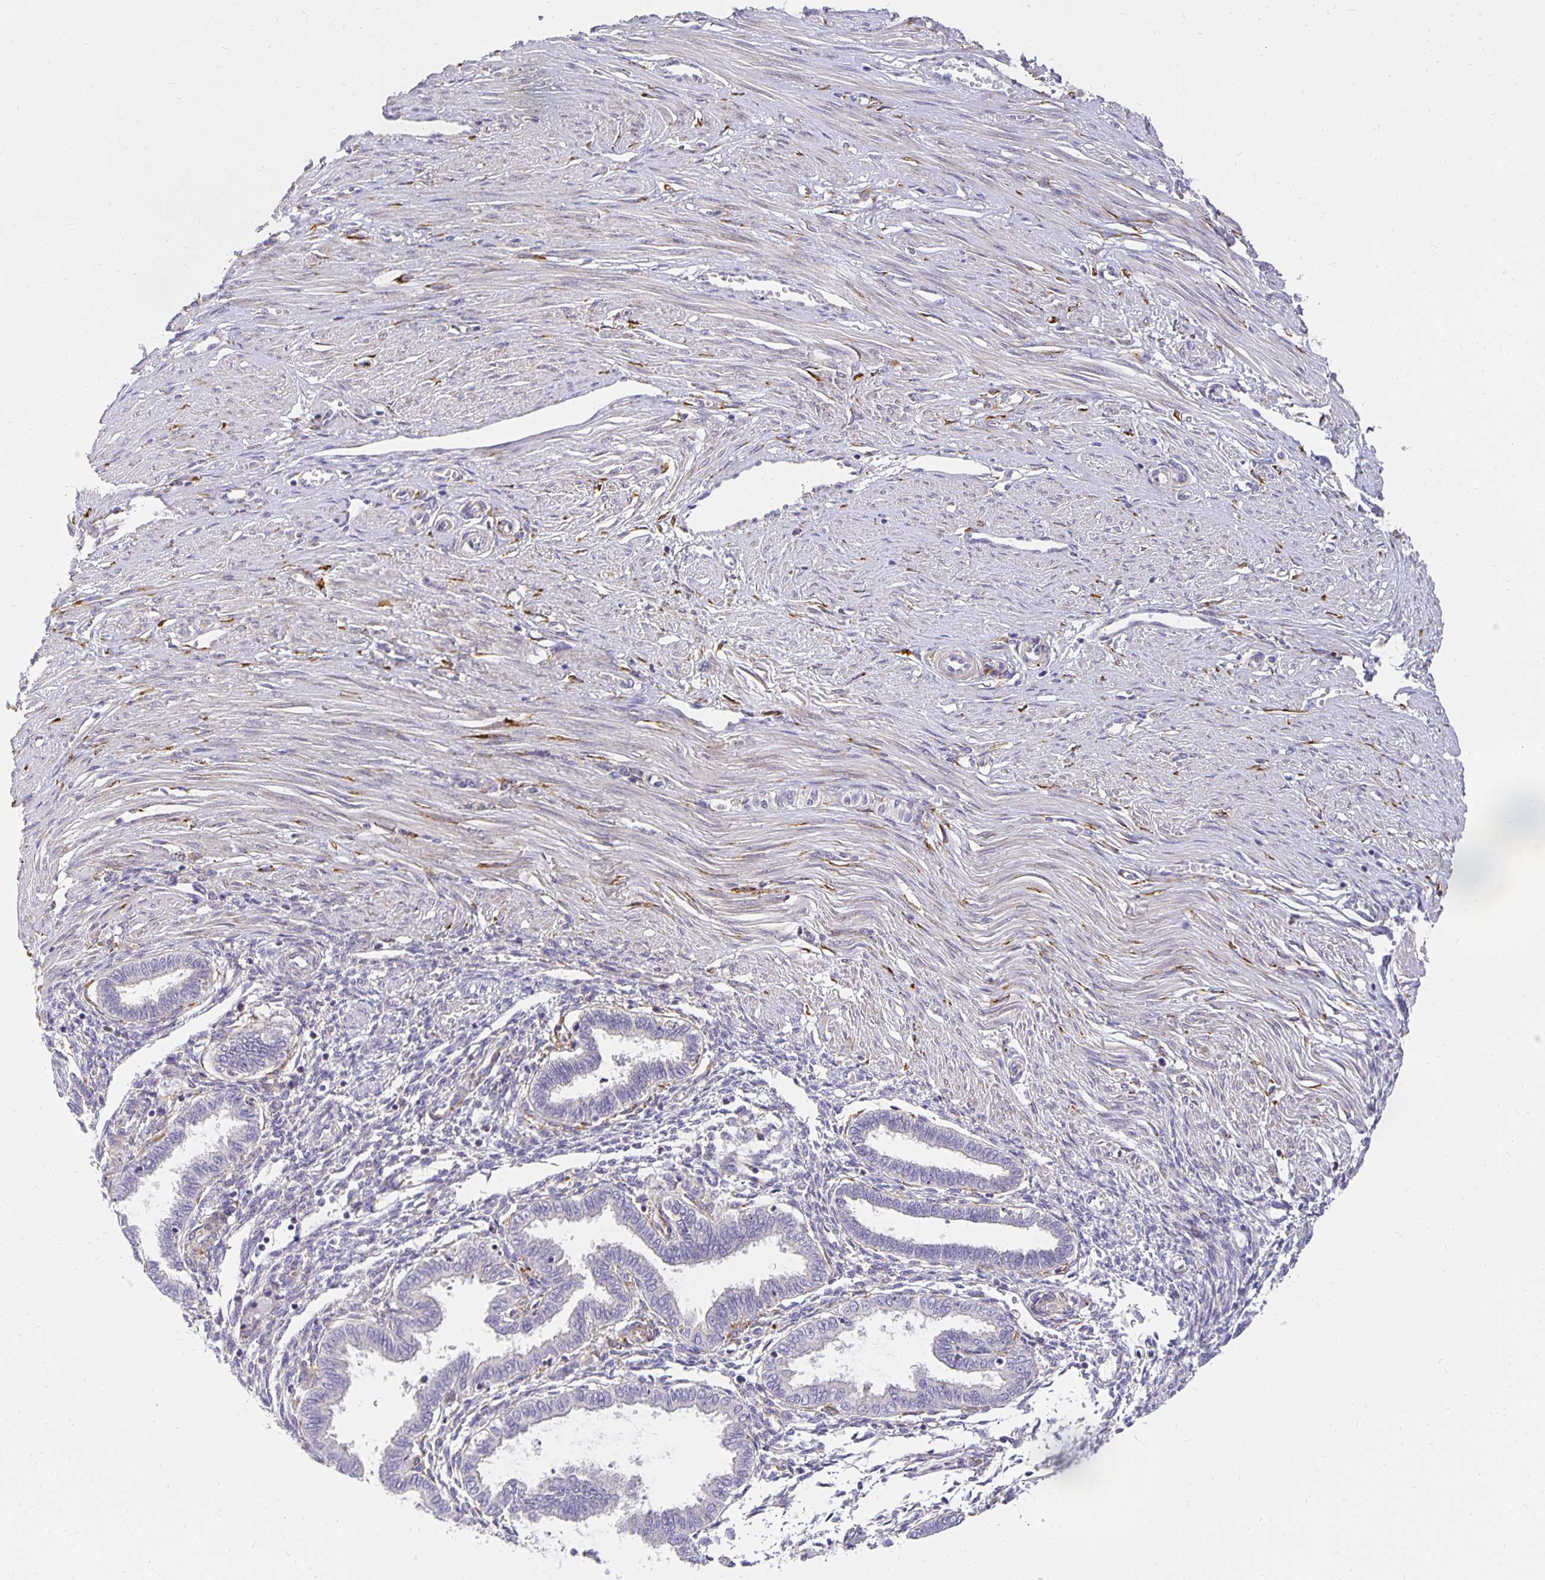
{"staining": {"intensity": "negative", "quantity": "none", "location": "none"}, "tissue": "endometrium", "cell_type": "Cells in endometrial stroma", "image_type": "normal", "snomed": [{"axis": "morphology", "description": "Normal tissue, NOS"}, {"axis": "topography", "description": "Endometrium"}], "caption": "DAB (3,3'-diaminobenzidine) immunohistochemical staining of benign human endometrium exhibits no significant staining in cells in endometrial stroma. Nuclei are stained in blue.", "gene": "PLOD1", "patient": {"sex": "female", "age": 33}}